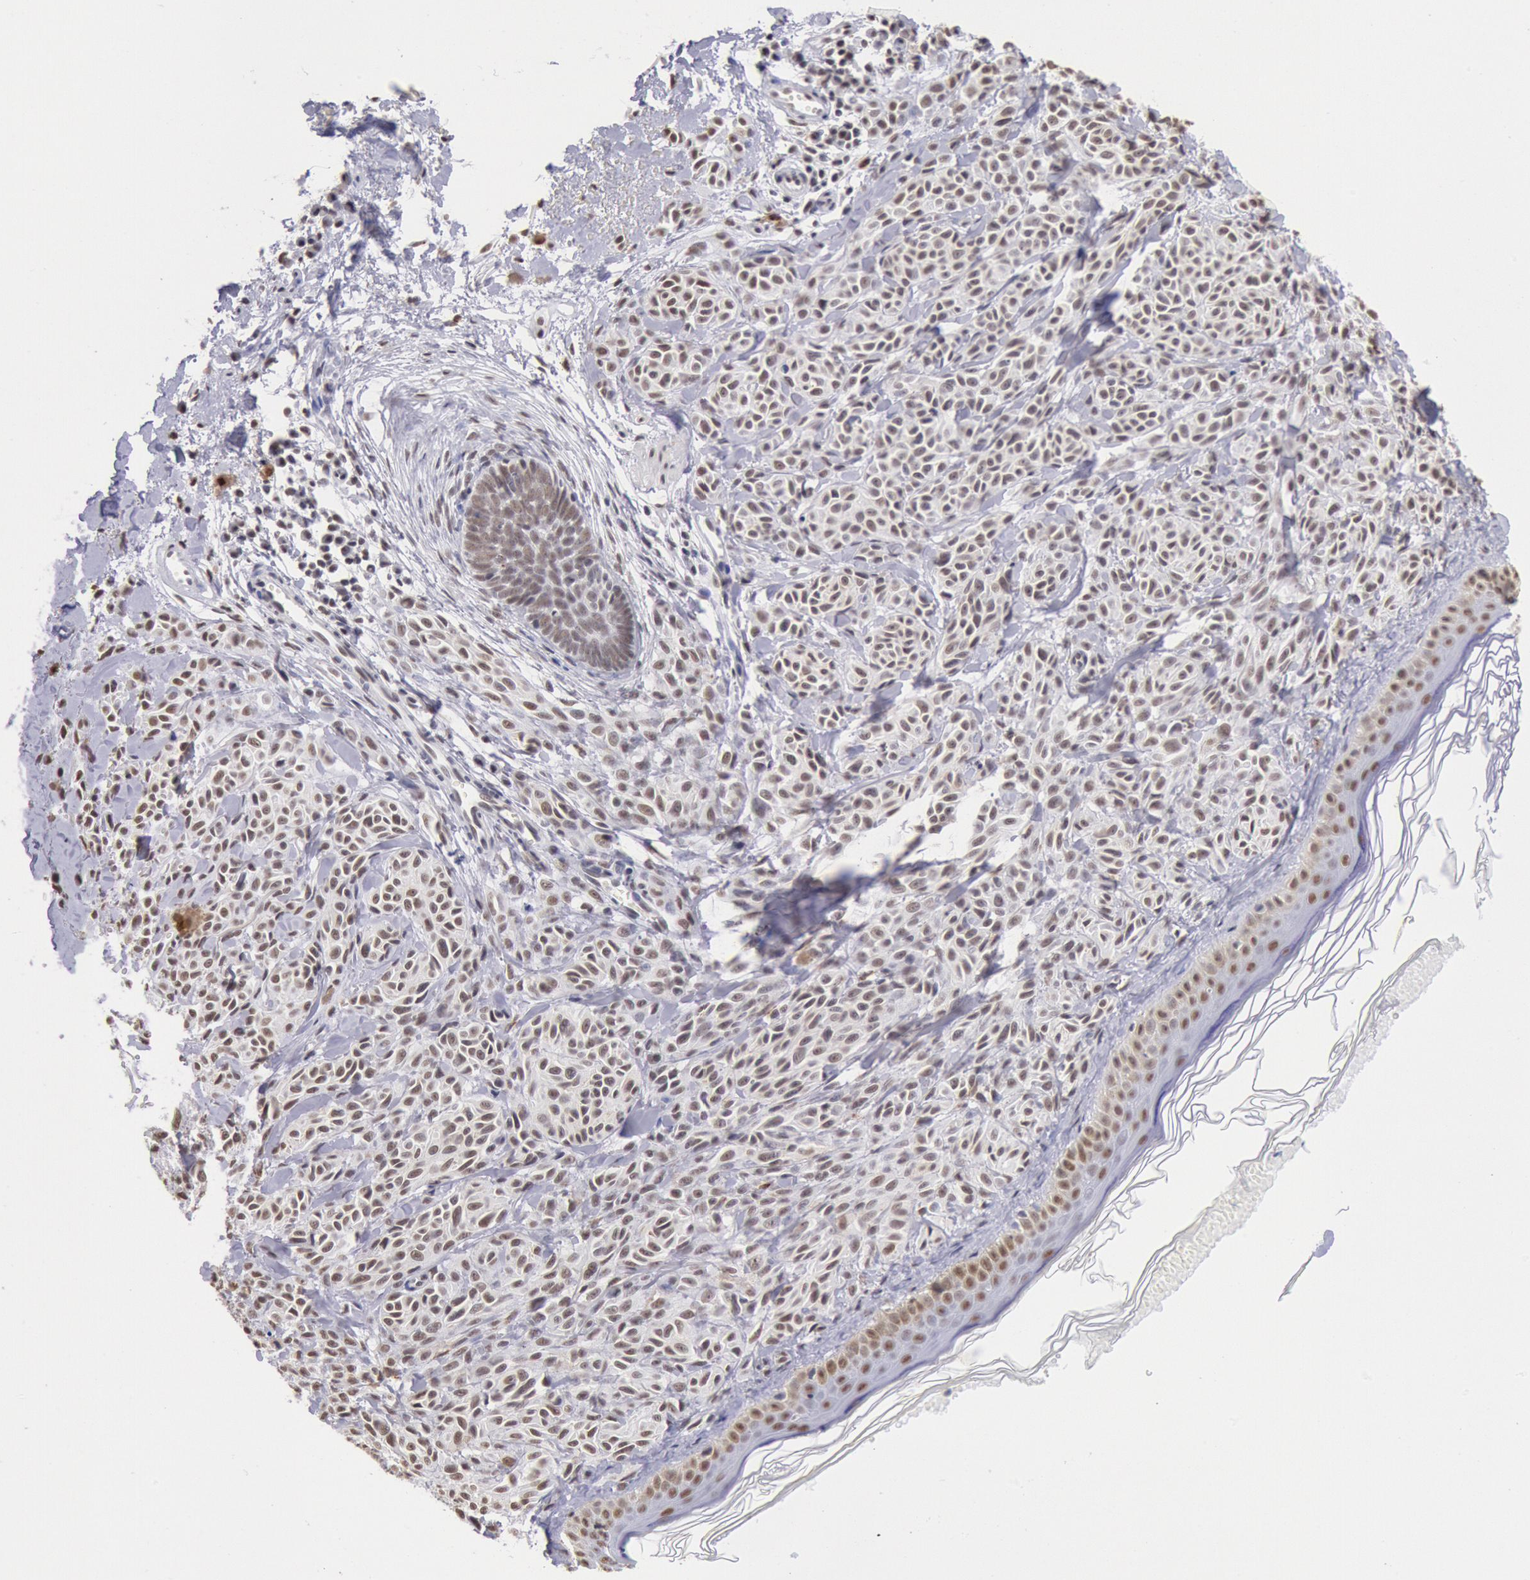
{"staining": {"intensity": "moderate", "quantity": ">75%", "location": "nuclear"}, "tissue": "melanoma", "cell_type": "Tumor cells", "image_type": "cancer", "snomed": [{"axis": "morphology", "description": "Malignant melanoma, NOS"}, {"axis": "topography", "description": "Skin"}], "caption": "Protein positivity by immunohistochemistry (IHC) reveals moderate nuclear staining in approximately >75% of tumor cells in malignant melanoma.", "gene": "SNRPD3", "patient": {"sex": "female", "age": 73}}